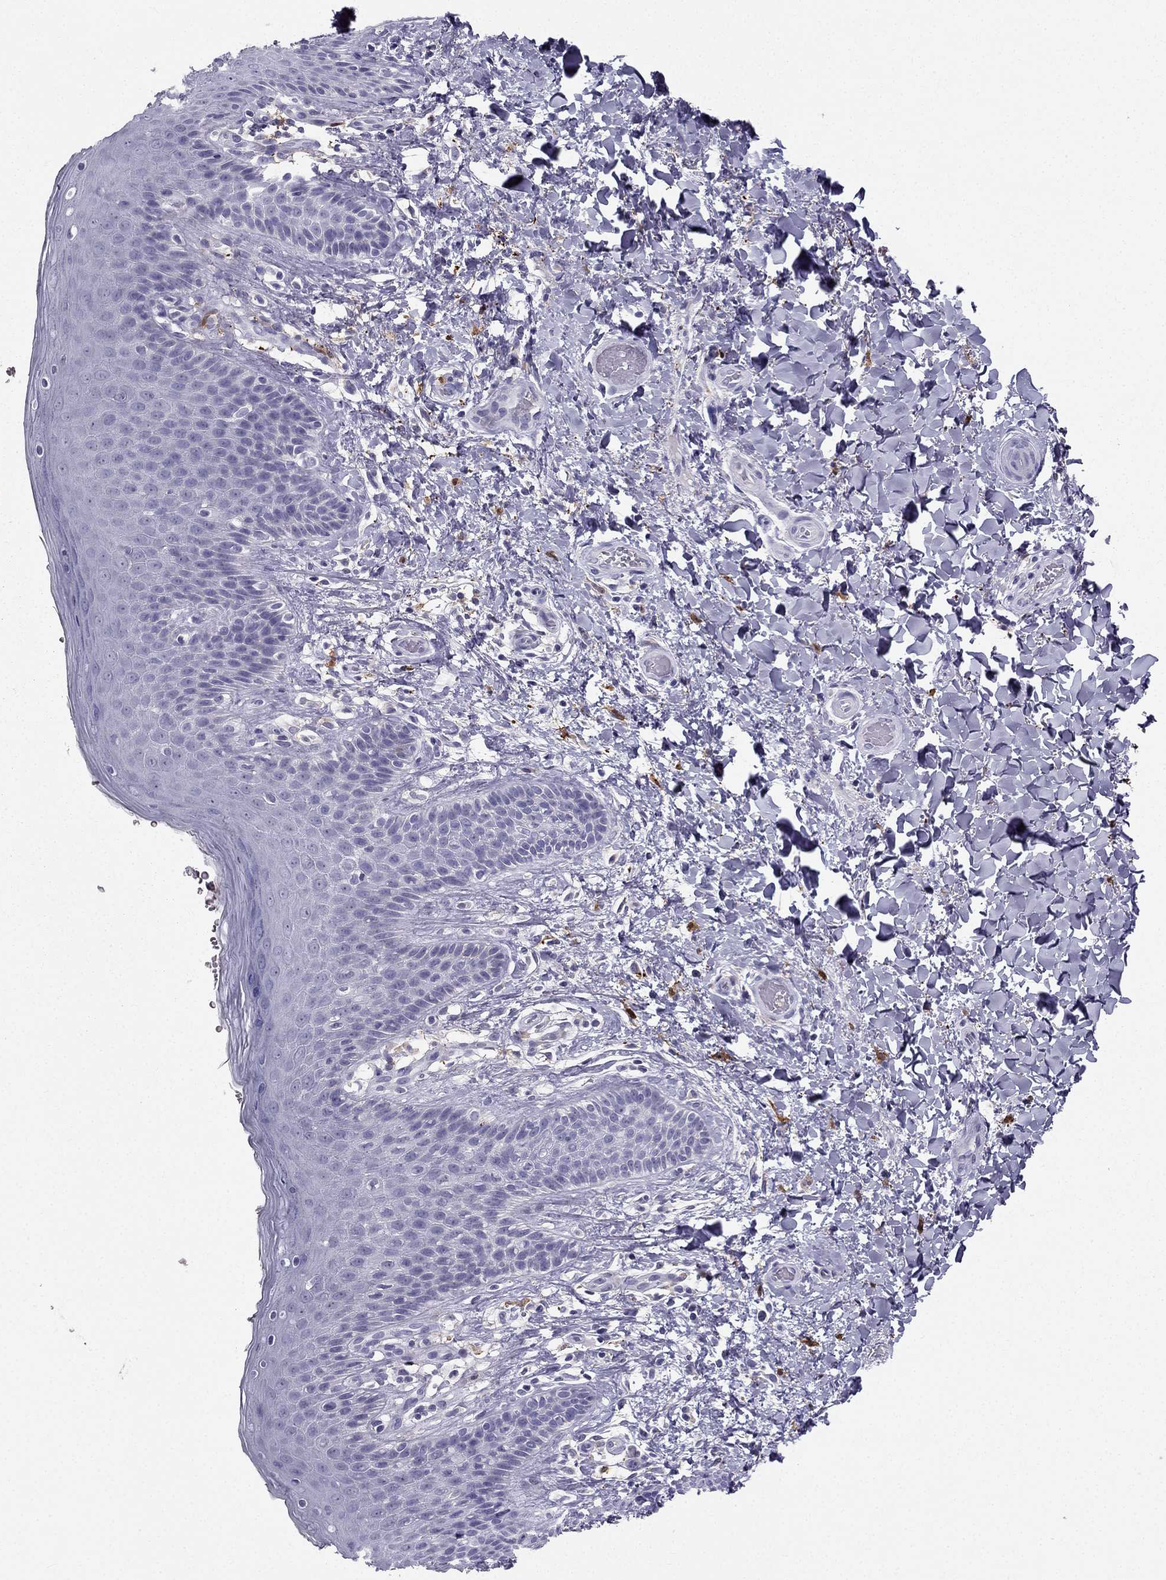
{"staining": {"intensity": "negative", "quantity": "none", "location": "none"}, "tissue": "skin", "cell_type": "Epidermal cells", "image_type": "normal", "snomed": [{"axis": "morphology", "description": "Normal tissue, NOS"}, {"axis": "topography", "description": "Anal"}], "caption": "The immunohistochemistry histopathology image has no significant expression in epidermal cells of skin.", "gene": "LMTK3", "patient": {"sex": "male", "age": 36}}